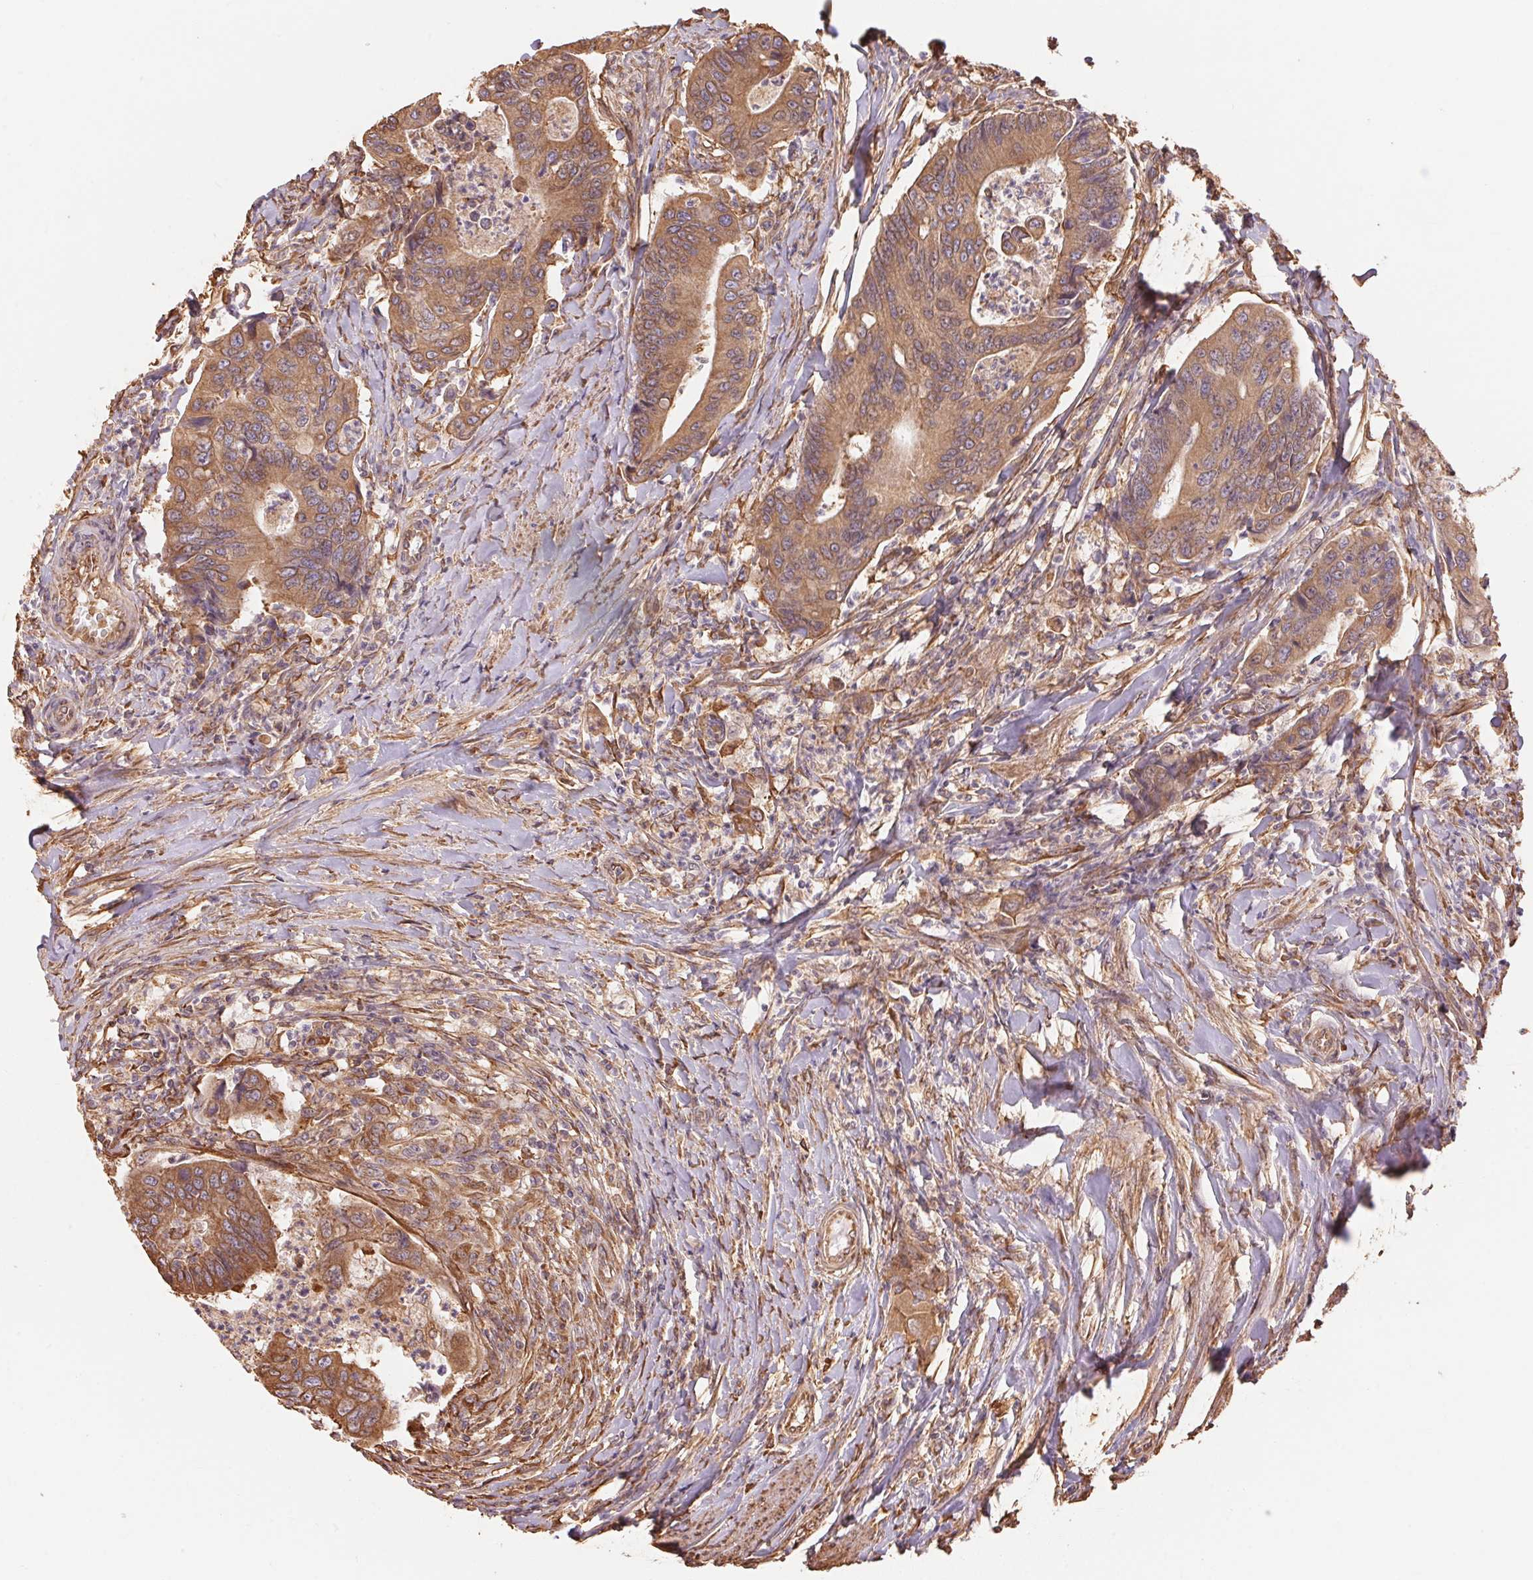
{"staining": {"intensity": "weak", "quantity": ">75%", "location": "cytoplasmic/membranous"}, "tissue": "colorectal cancer", "cell_type": "Tumor cells", "image_type": "cancer", "snomed": [{"axis": "morphology", "description": "Adenocarcinoma, NOS"}, {"axis": "topography", "description": "Colon"}], "caption": "Protein analysis of colorectal cancer tissue demonstrates weak cytoplasmic/membranous staining in approximately >75% of tumor cells.", "gene": "C6orf163", "patient": {"sex": "female", "age": 67}}